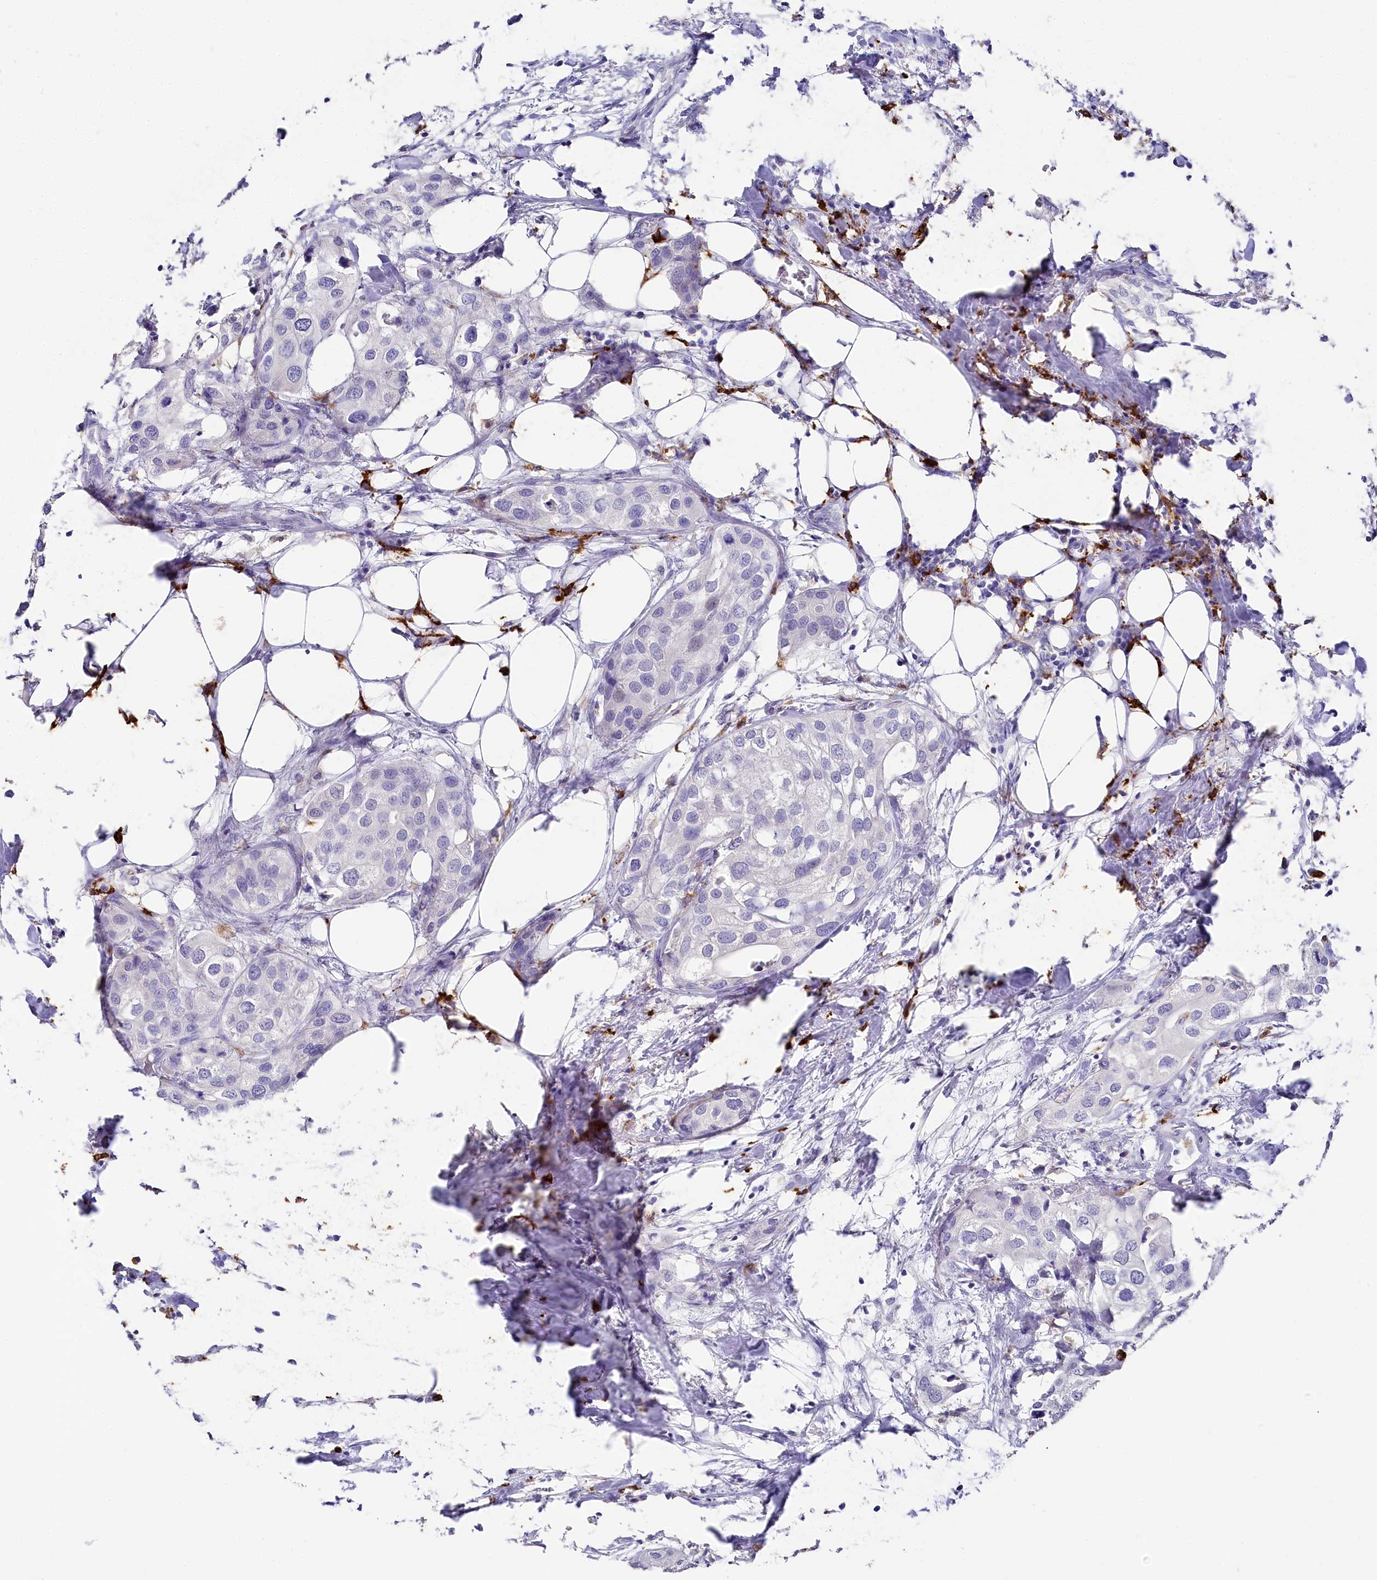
{"staining": {"intensity": "negative", "quantity": "none", "location": "none"}, "tissue": "urothelial cancer", "cell_type": "Tumor cells", "image_type": "cancer", "snomed": [{"axis": "morphology", "description": "Urothelial carcinoma, High grade"}, {"axis": "topography", "description": "Urinary bladder"}], "caption": "Immunohistochemical staining of human urothelial cancer exhibits no significant staining in tumor cells. (DAB immunohistochemistry visualized using brightfield microscopy, high magnification).", "gene": "CLEC4M", "patient": {"sex": "male", "age": 64}}